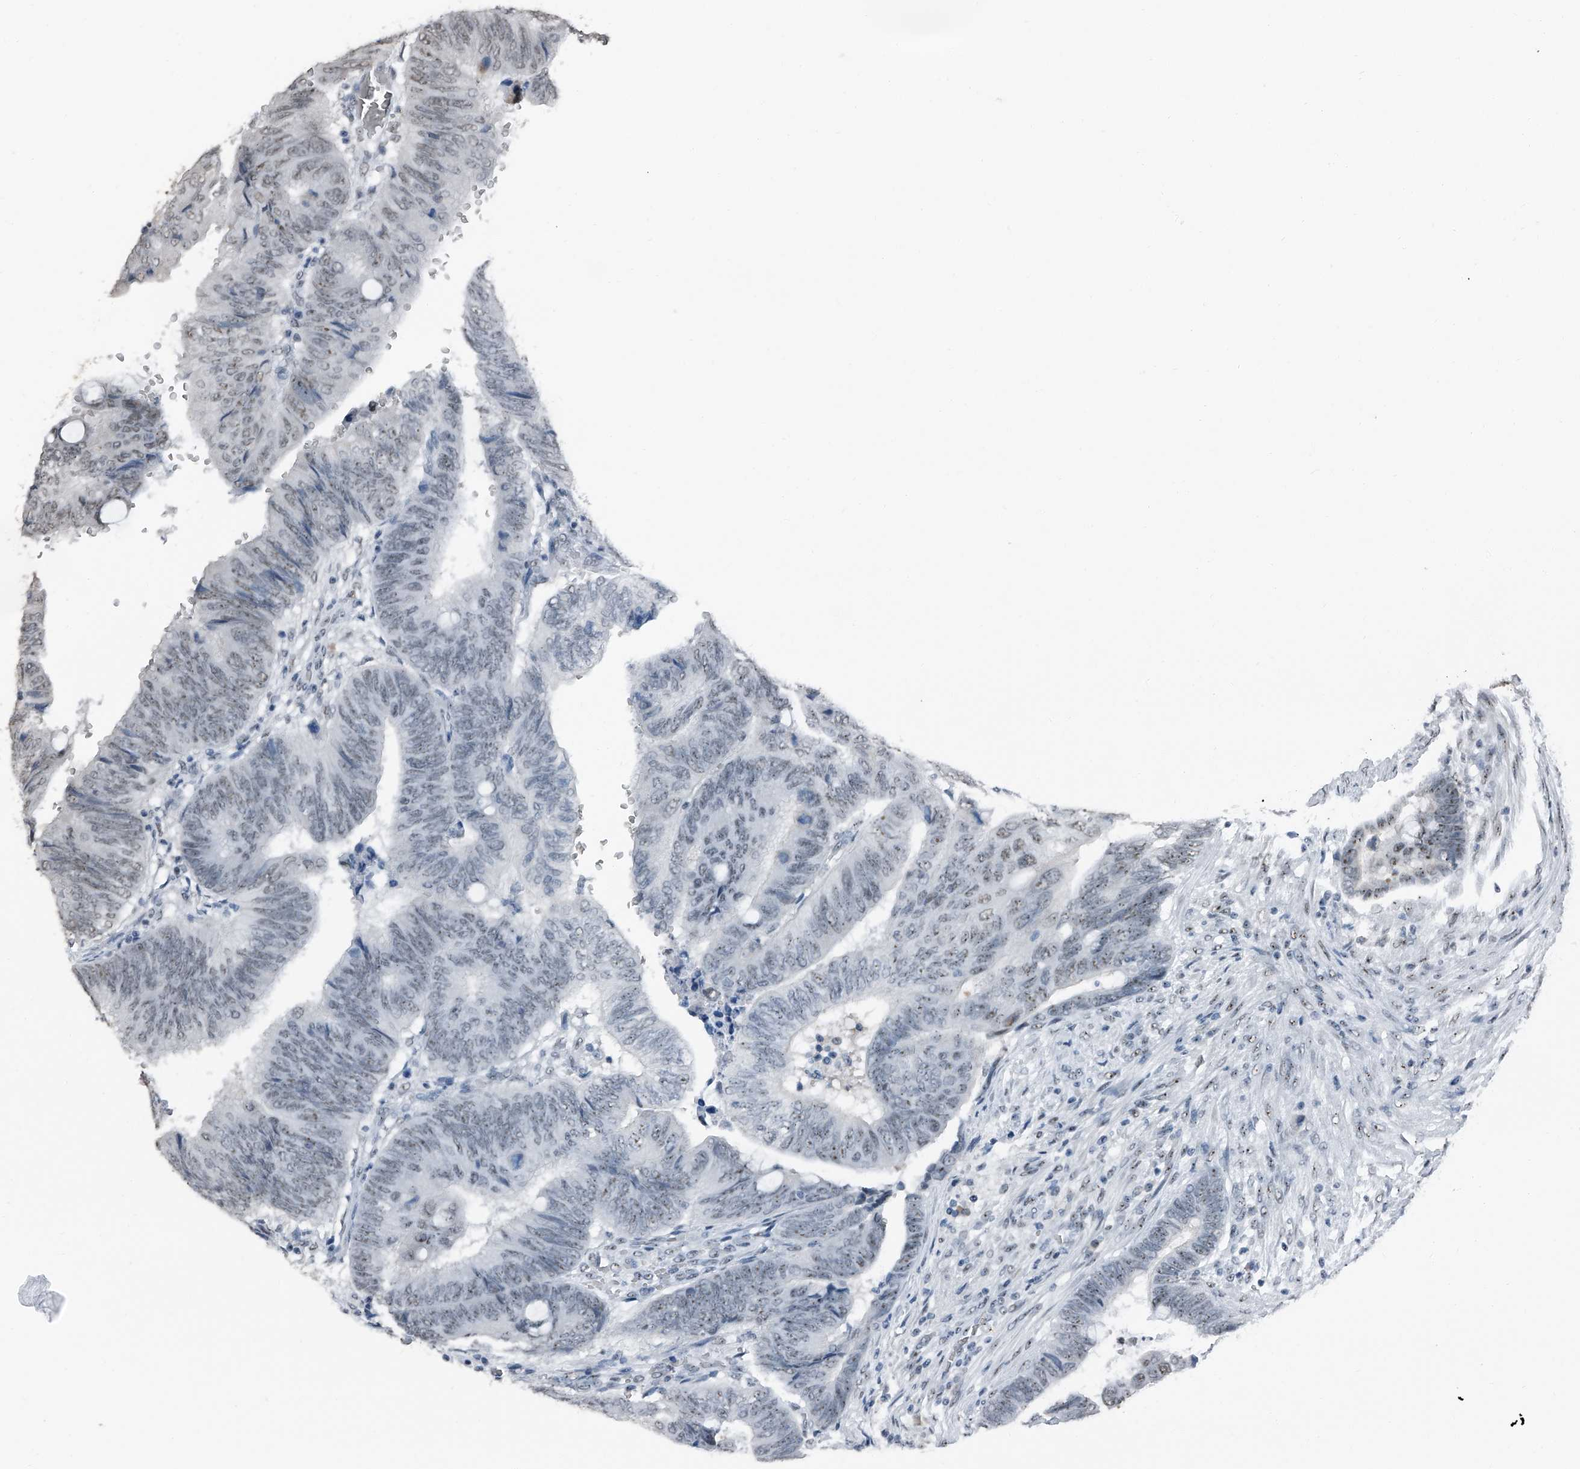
{"staining": {"intensity": "weak", "quantity": "<25%", "location": "nuclear"}, "tissue": "colorectal cancer", "cell_type": "Tumor cells", "image_type": "cancer", "snomed": [{"axis": "morphology", "description": "Normal tissue, NOS"}, {"axis": "morphology", "description": "Adenocarcinoma, NOS"}, {"axis": "topography", "description": "Rectum"}, {"axis": "topography", "description": "Peripheral nerve tissue"}], "caption": "Colorectal cancer stained for a protein using immunohistochemistry (IHC) displays no staining tumor cells.", "gene": "TCOF1", "patient": {"sex": "male", "age": 92}}